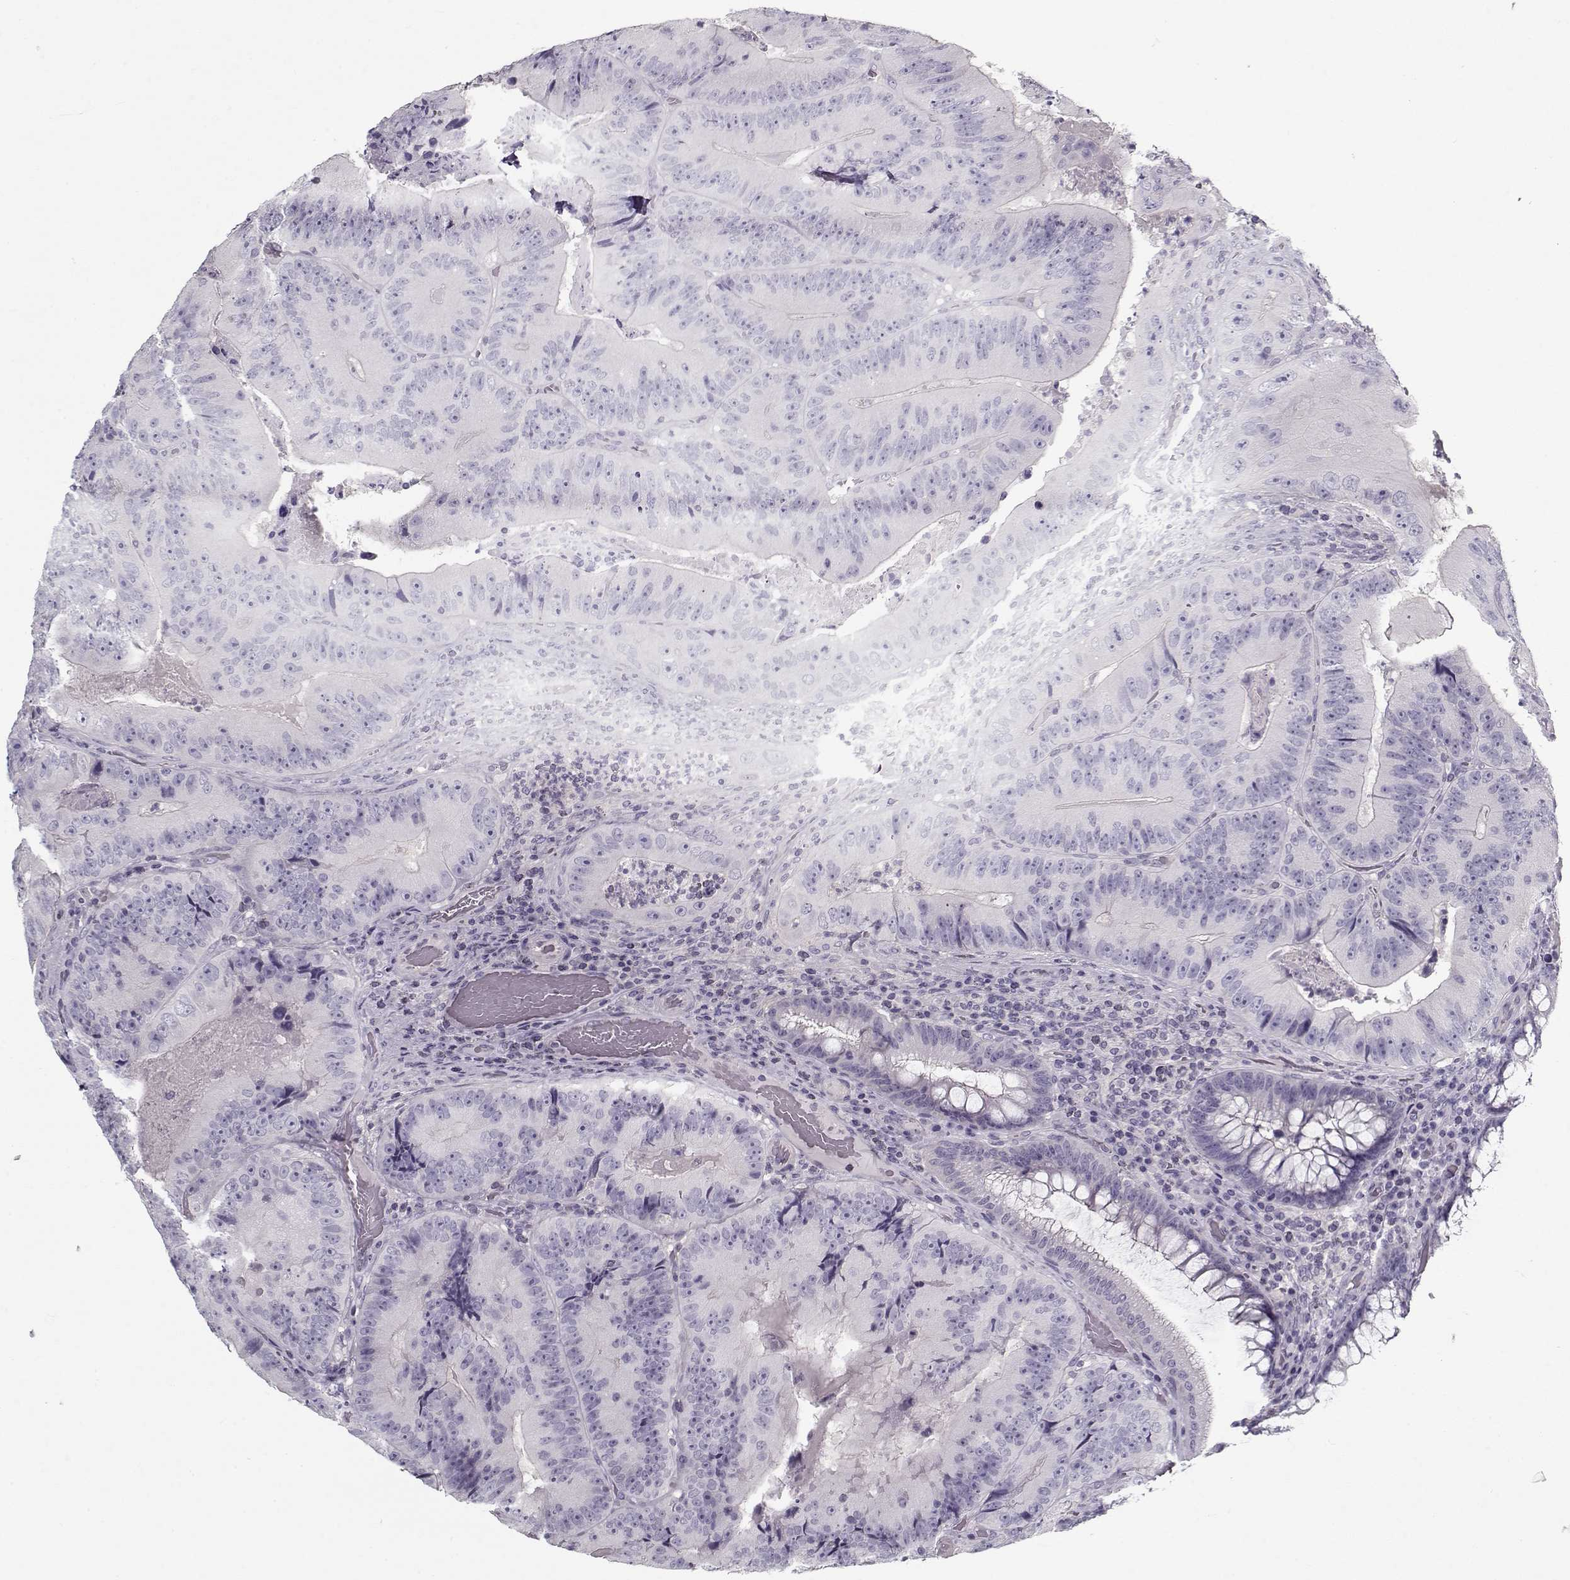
{"staining": {"intensity": "negative", "quantity": "none", "location": "none"}, "tissue": "colorectal cancer", "cell_type": "Tumor cells", "image_type": "cancer", "snomed": [{"axis": "morphology", "description": "Adenocarcinoma, NOS"}, {"axis": "topography", "description": "Colon"}], "caption": "Tumor cells show no significant protein positivity in adenocarcinoma (colorectal).", "gene": "CCDC136", "patient": {"sex": "female", "age": 86}}